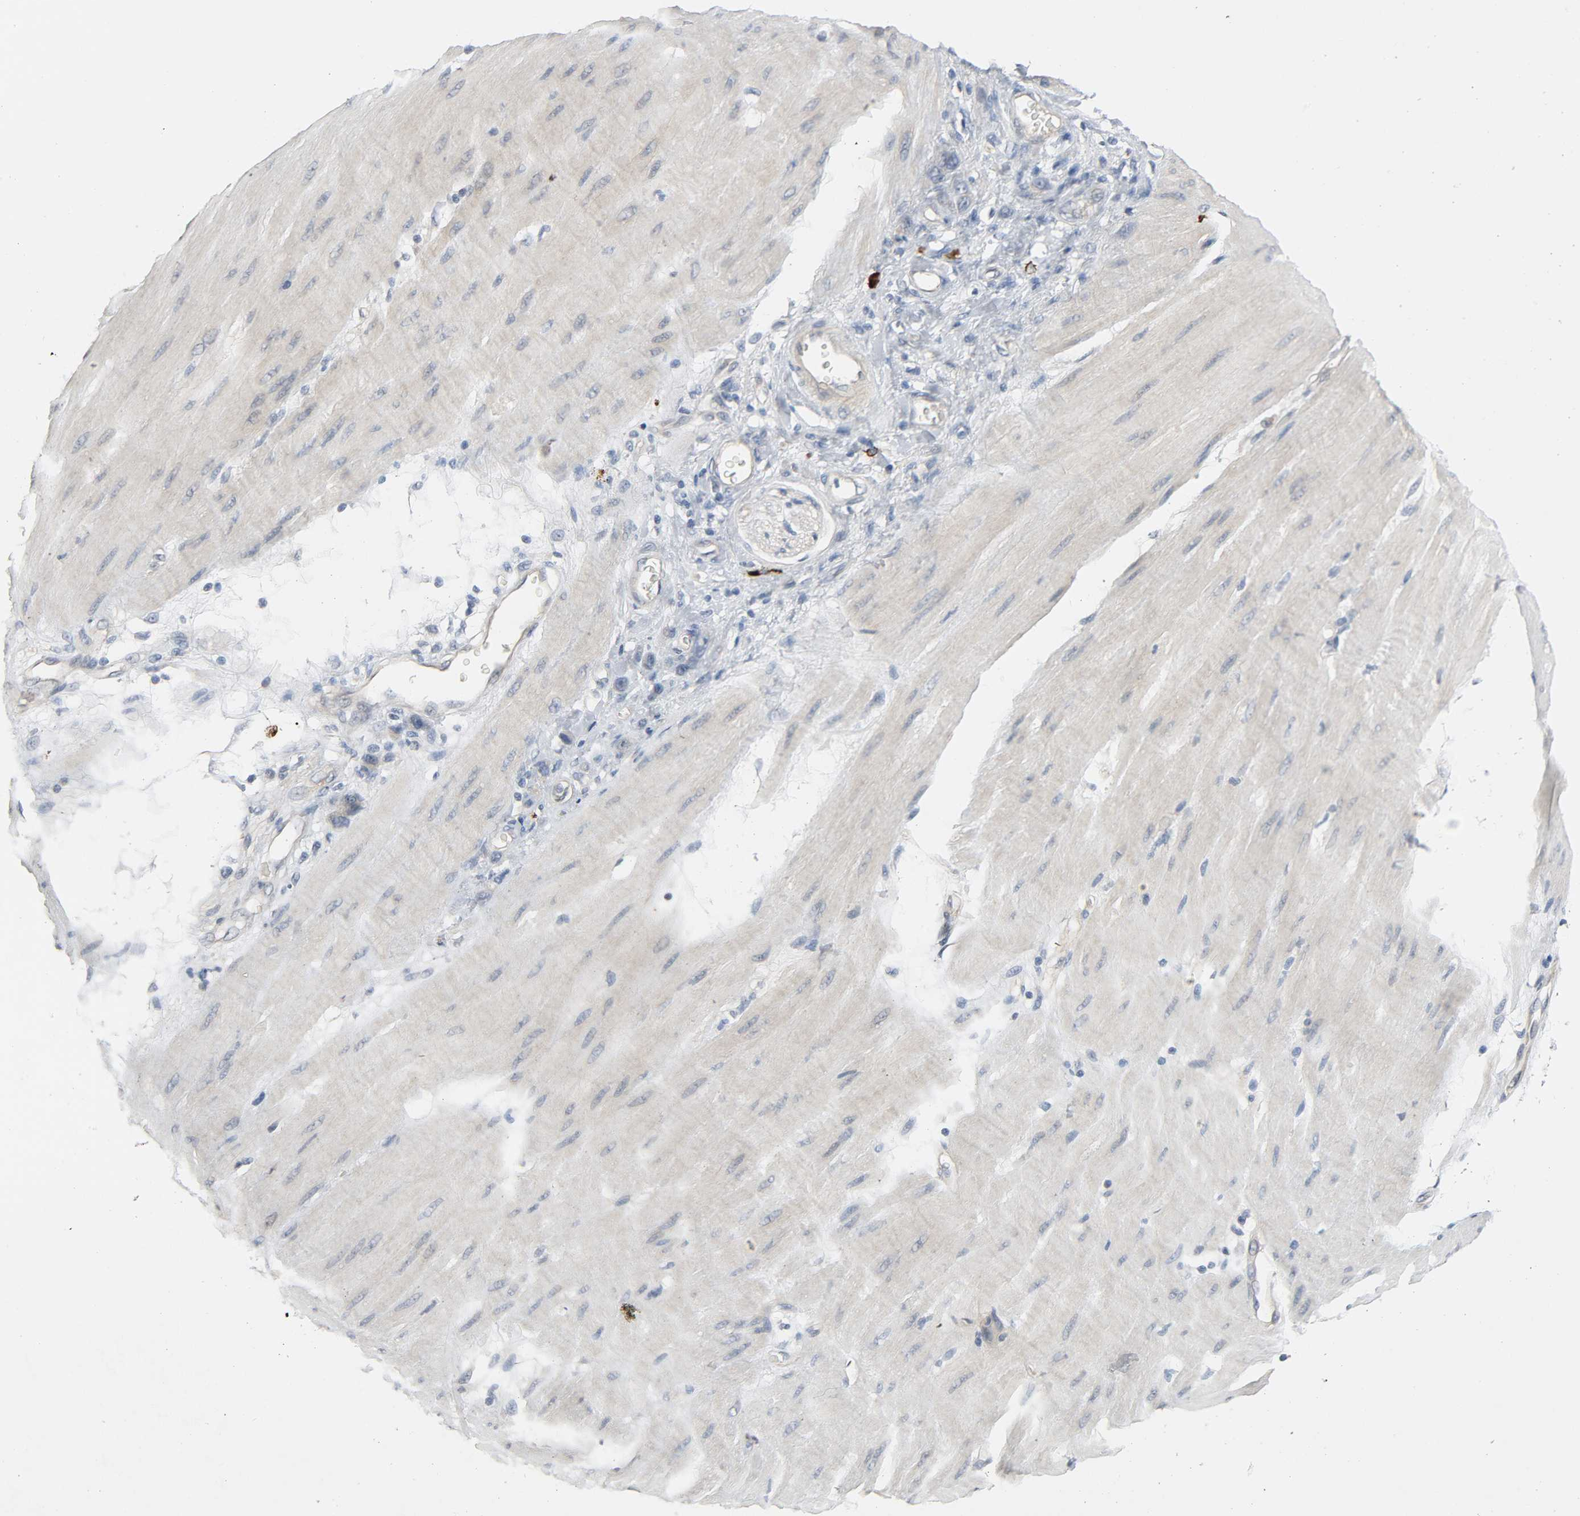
{"staining": {"intensity": "negative", "quantity": "none", "location": "none"}, "tissue": "stomach cancer", "cell_type": "Tumor cells", "image_type": "cancer", "snomed": [{"axis": "morphology", "description": "Adenocarcinoma, NOS"}, {"axis": "topography", "description": "Stomach"}], "caption": "An image of adenocarcinoma (stomach) stained for a protein demonstrates no brown staining in tumor cells.", "gene": "LIMCH1", "patient": {"sex": "male", "age": 82}}